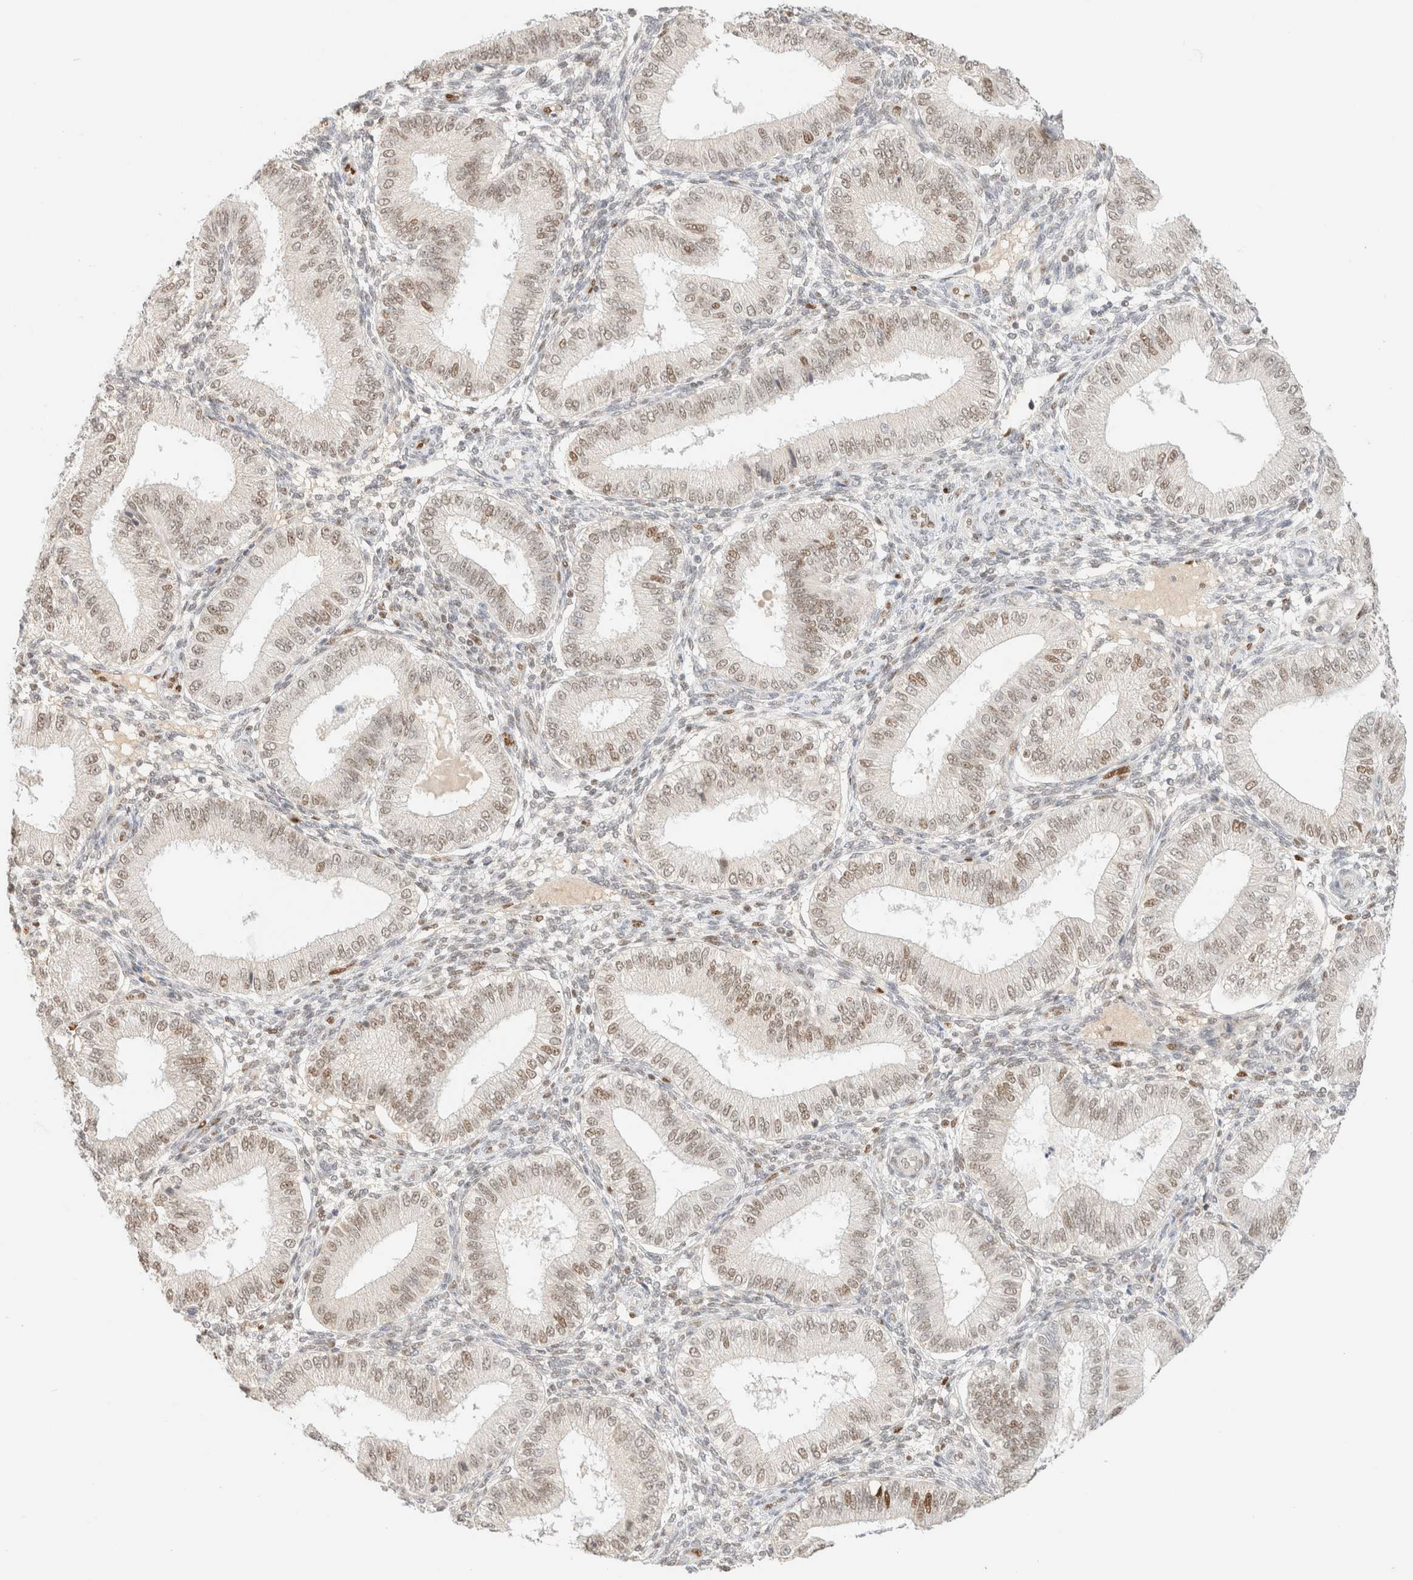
{"staining": {"intensity": "weak", "quantity": "<25%", "location": "nuclear"}, "tissue": "endometrium", "cell_type": "Cells in endometrial stroma", "image_type": "normal", "snomed": [{"axis": "morphology", "description": "Normal tissue, NOS"}, {"axis": "topography", "description": "Endometrium"}], "caption": "Endometrium stained for a protein using immunohistochemistry (IHC) shows no staining cells in endometrial stroma.", "gene": "DDB2", "patient": {"sex": "female", "age": 39}}